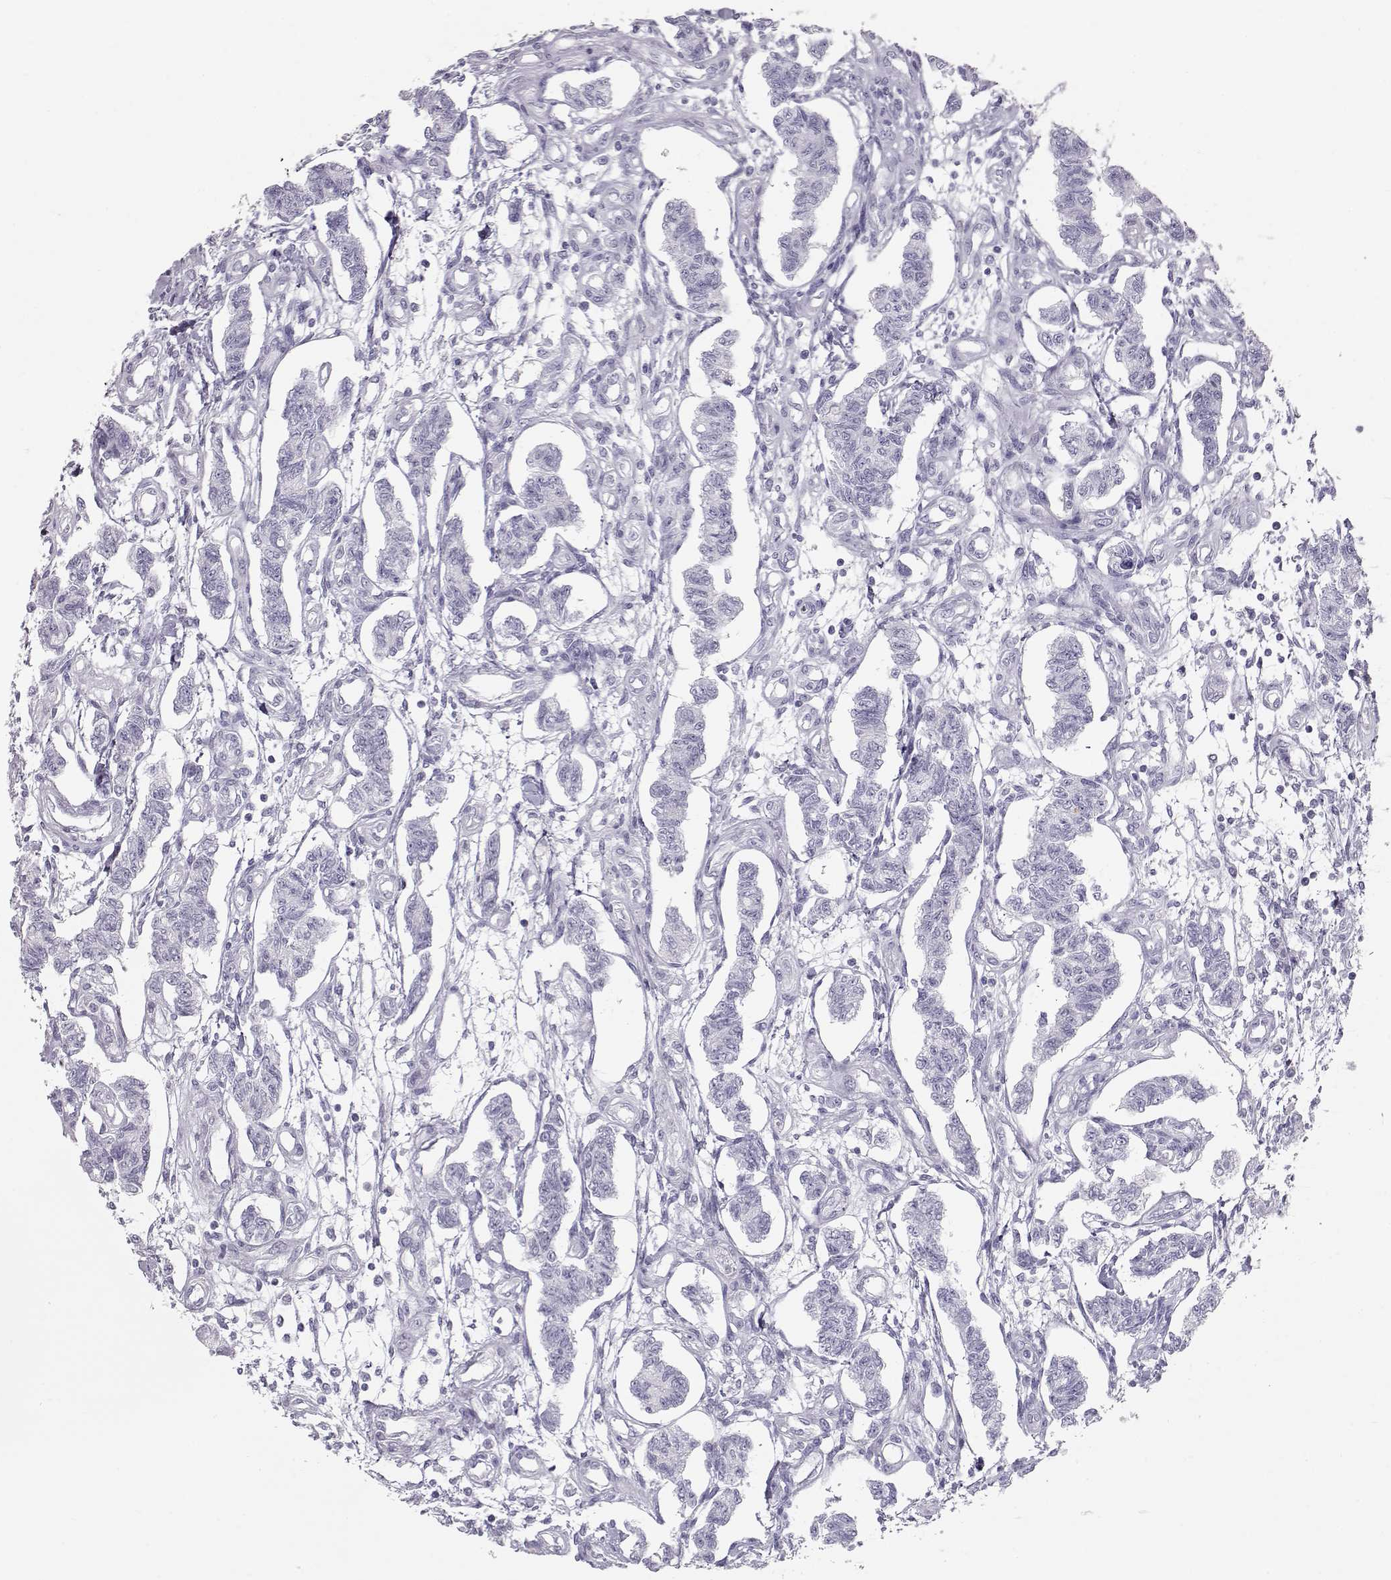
{"staining": {"intensity": "negative", "quantity": "none", "location": "none"}, "tissue": "carcinoid", "cell_type": "Tumor cells", "image_type": "cancer", "snomed": [{"axis": "morphology", "description": "Carcinoid, malignant, NOS"}, {"axis": "topography", "description": "Kidney"}], "caption": "Tumor cells are negative for protein expression in human malignant carcinoid.", "gene": "MIP", "patient": {"sex": "female", "age": 41}}